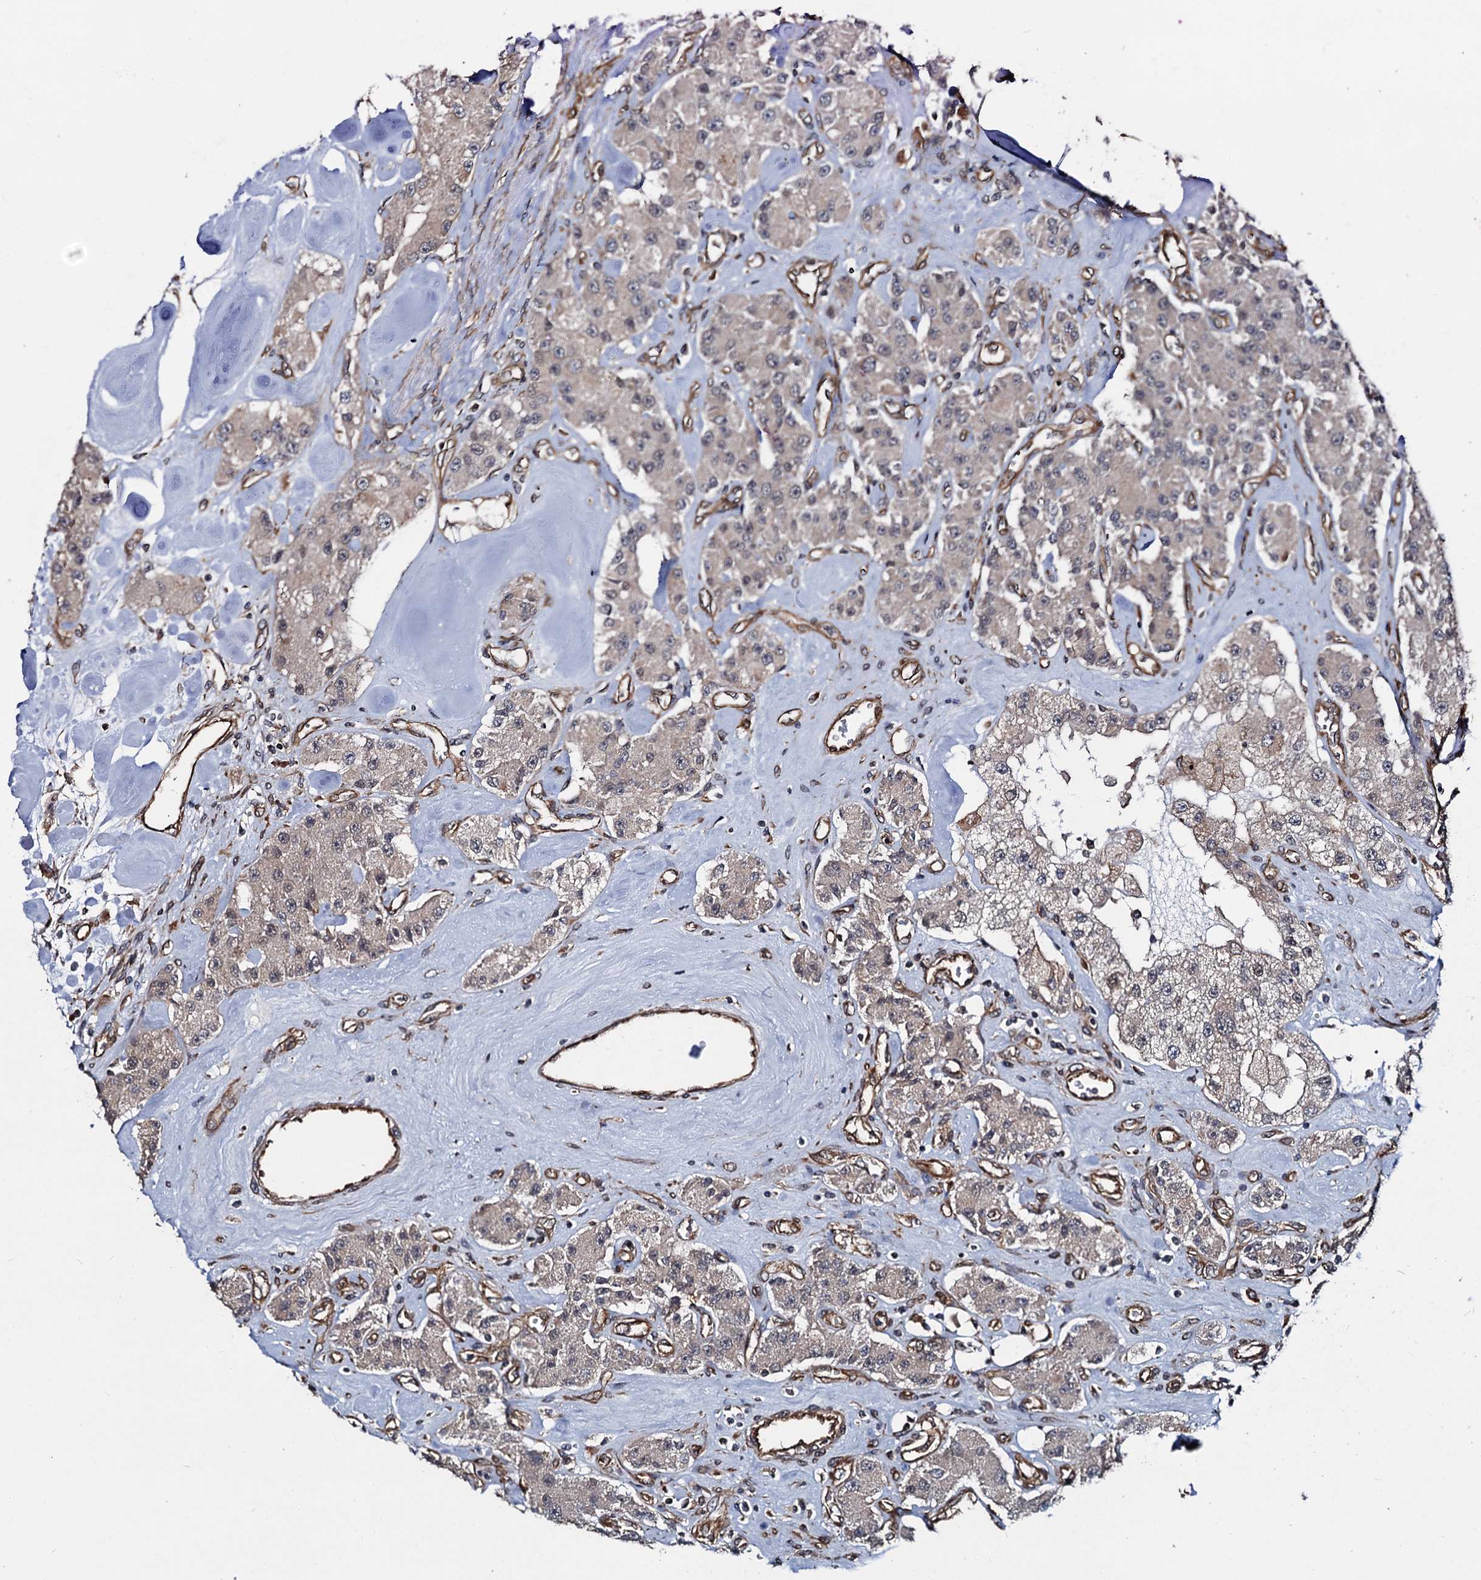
{"staining": {"intensity": "weak", "quantity": ">75%", "location": "cytoplasmic/membranous"}, "tissue": "carcinoid", "cell_type": "Tumor cells", "image_type": "cancer", "snomed": [{"axis": "morphology", "description": "Carcinoid, malignant, NOS"}, {"axis": "topography", "description": "Pancreas"}], "caption": "Human malignant carcinoid stained with a protein marker demonstrates weak staining in tumor cells.", "gene": "ZFYVE19", "patient": {"sex": "male", "age": 41}}